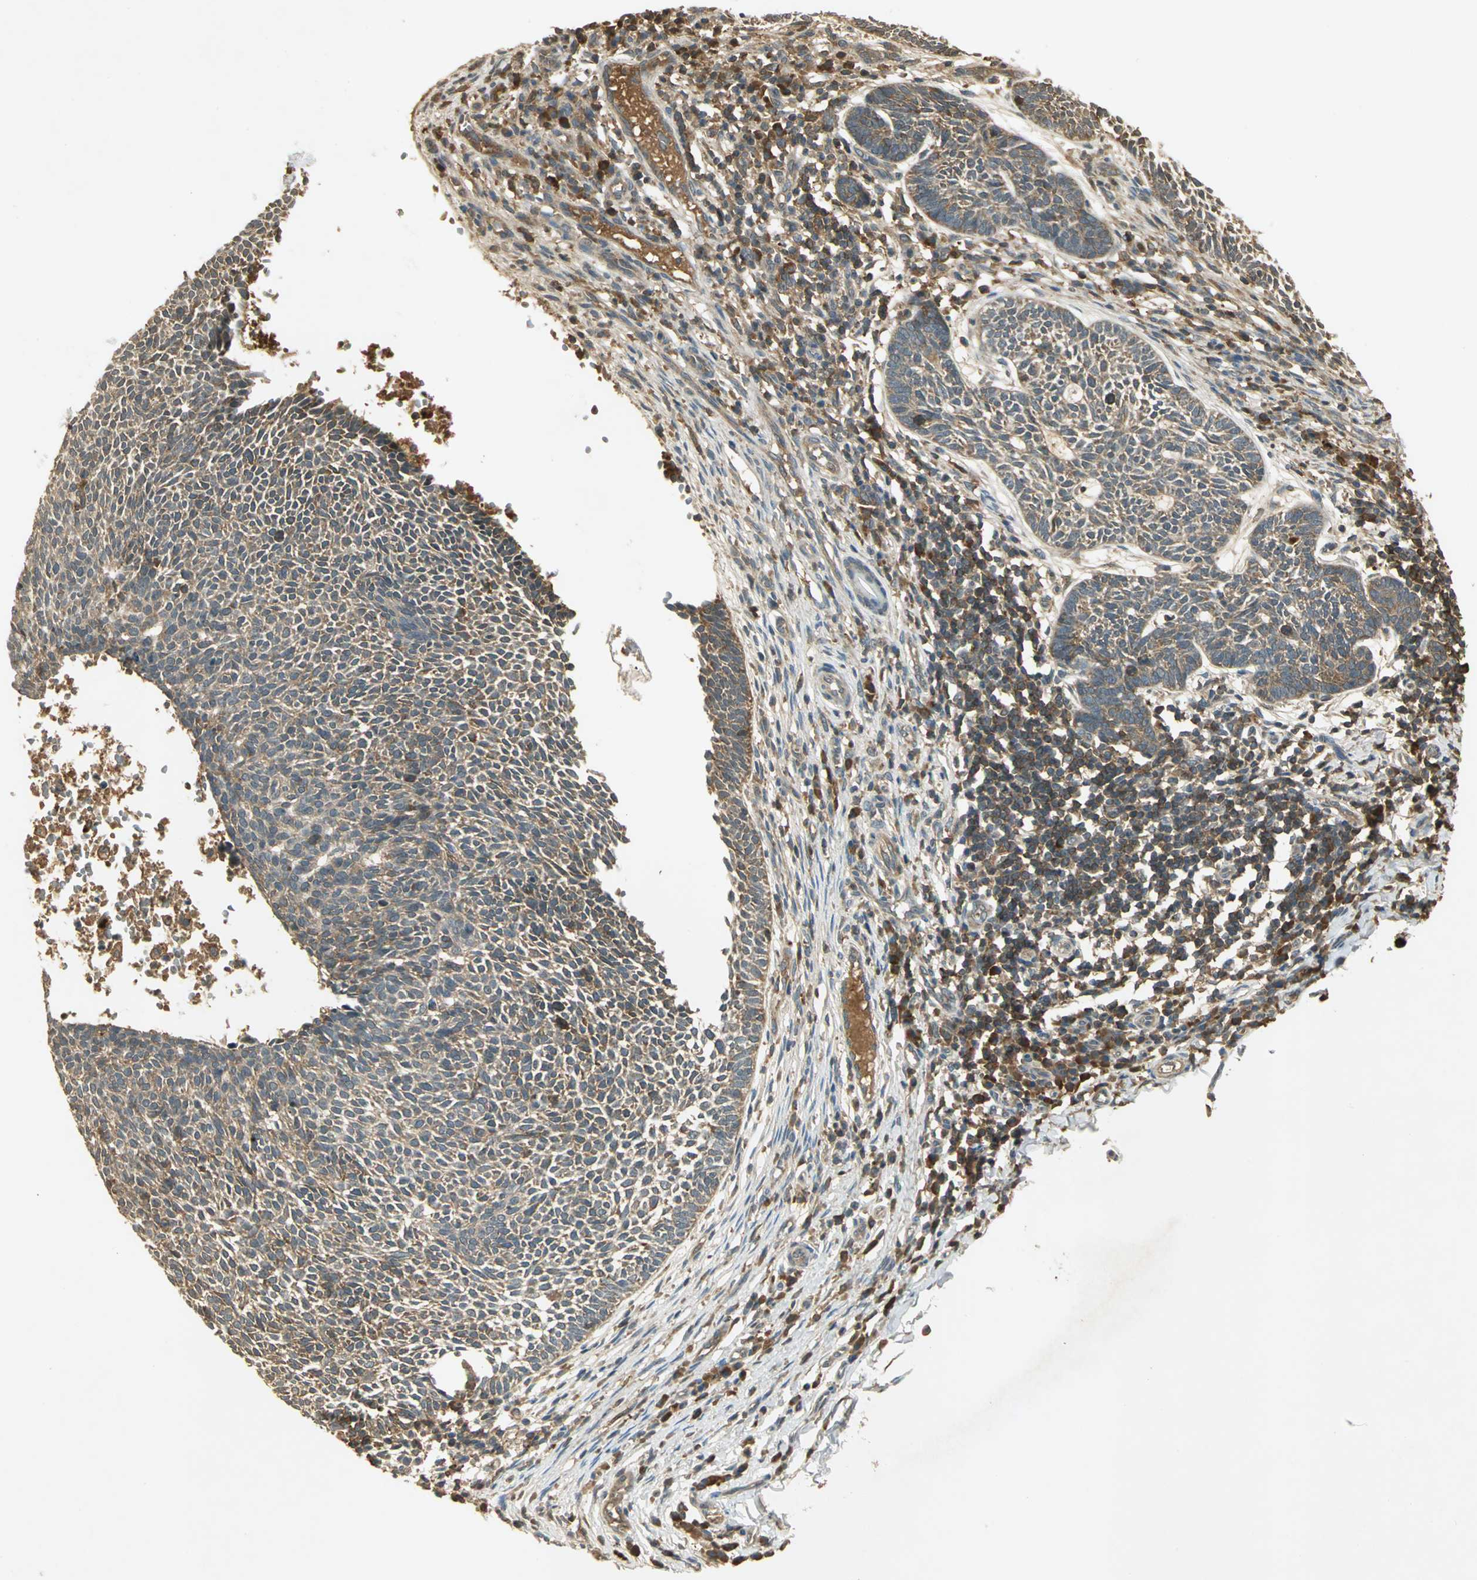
{"staining": {"intensity": "weak", "quantity": ">75%", "location": "cytoplasmic/membranous"}, "tissue": "skin cancer", "cell_type": "Tumor cells", "image_type": "cancer", "snomed": [{"axis": "morphology", "description": "Normal tissue, NOS"}, {"axis": "morphology", "description": "Basal cell carcinoma"}, {"axis": "topography", "description": "Skin"}], "caption": "A brown stain labels weak cytoplasmic/membranous expression of a protein in human basal cell carcinoma (skin) tumor cells.", "gene": "KEAP1", "patient": {"sex": "male", "age": 87}}